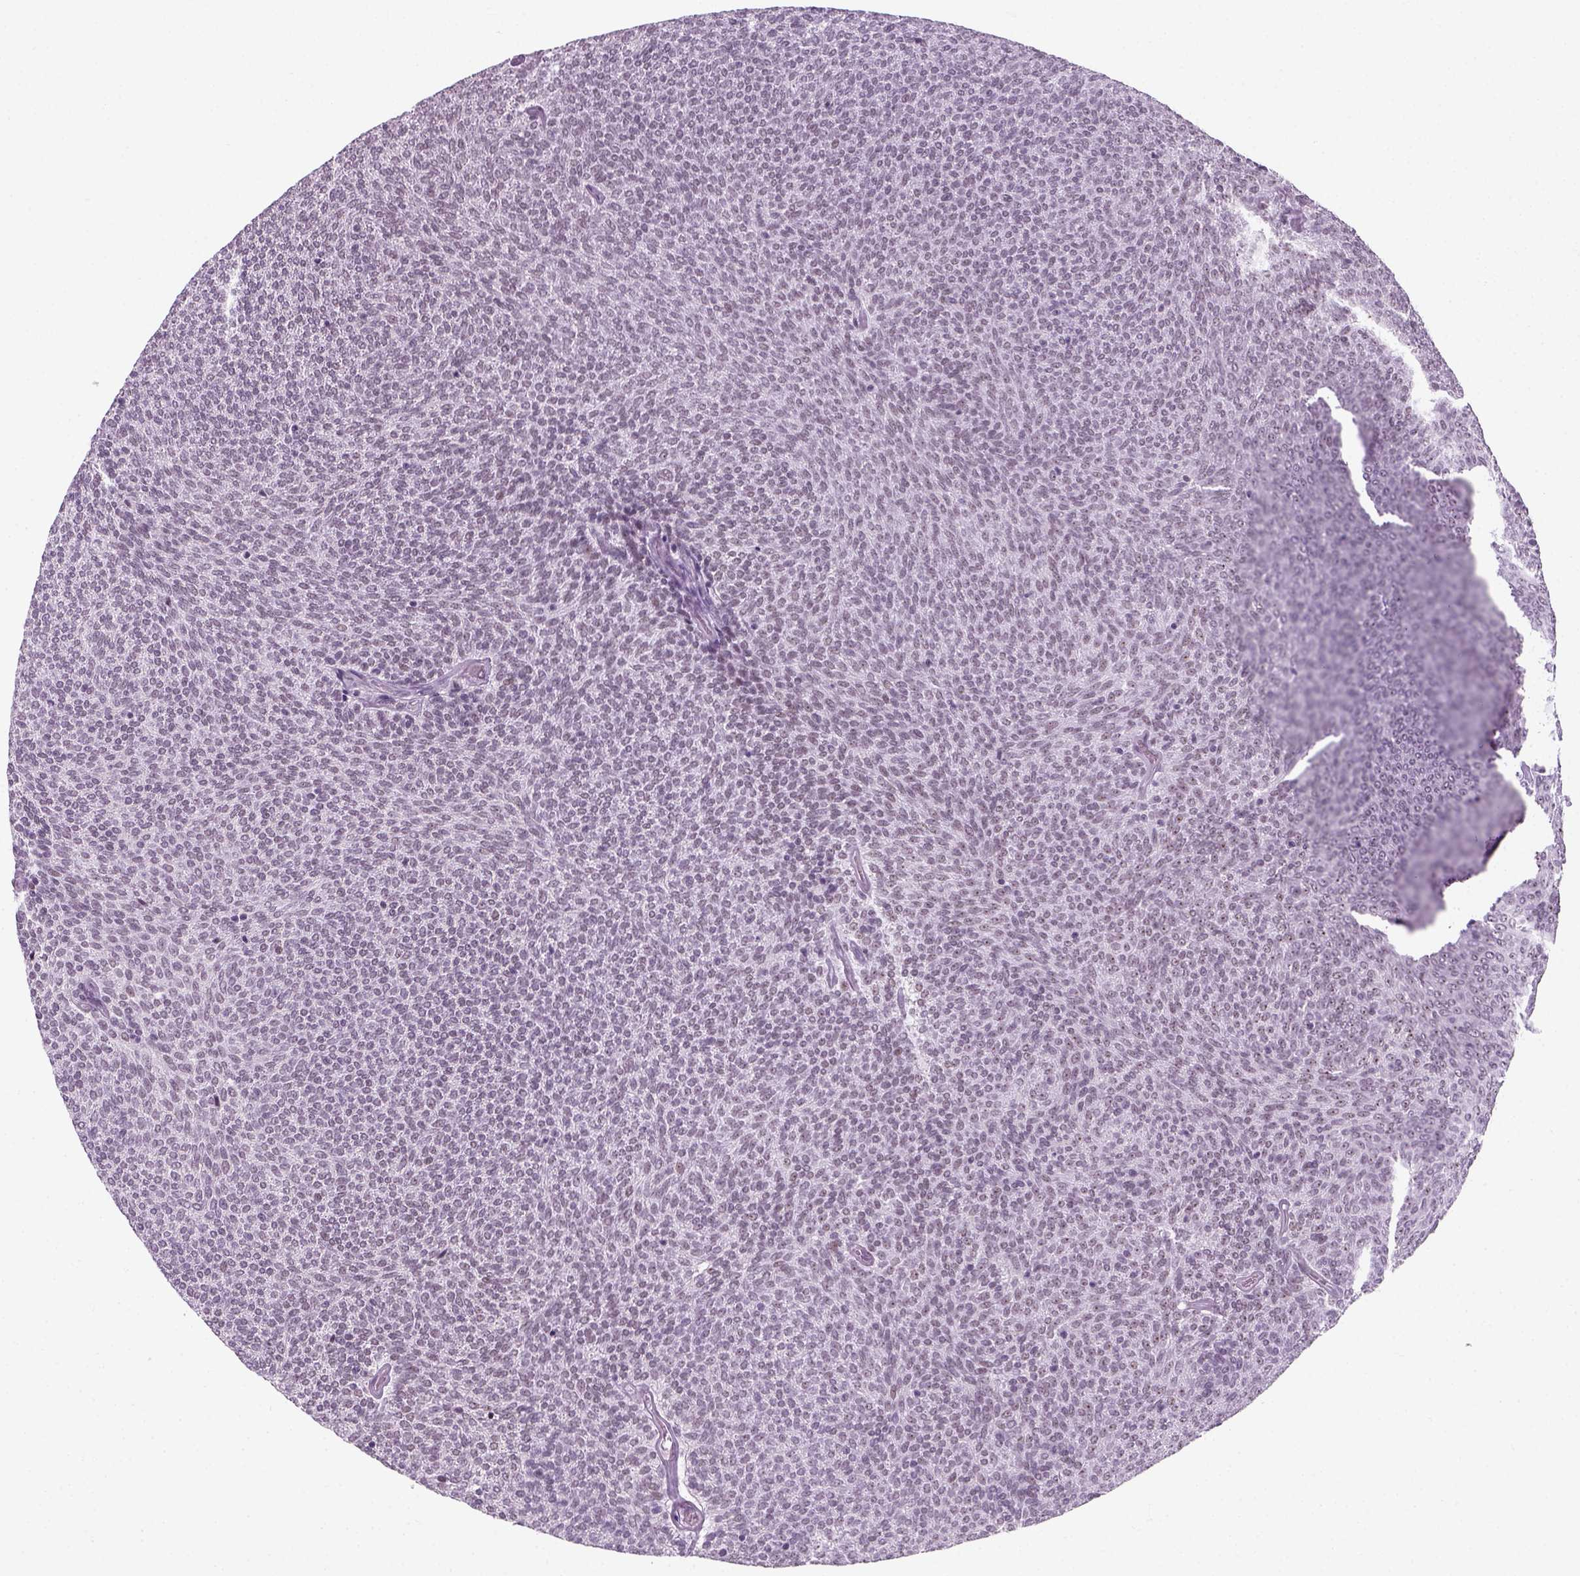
{"staining": {"intensity": "moderate", "quantity": "25%-75%", "location": "nuclear"}, "tissue": "urothelial cancer", "cell_type": "Tumor cells", "image_type": "cancer", "snomed": [{"axis": "morphology", "description": "Urothelial carcinoma, Low grade"}, {"axis": "topography", "description": "Urinary bladder"}], "caption": "Immunohistochemistry histopathology image of human urothelial cancer stained for a protein (brown), which displays medium levels of moderate nuclear expression in about 25%-75% of tumor cells.", "gene": "ZNF865", "patient": {"sex": "male", "age": 77}}